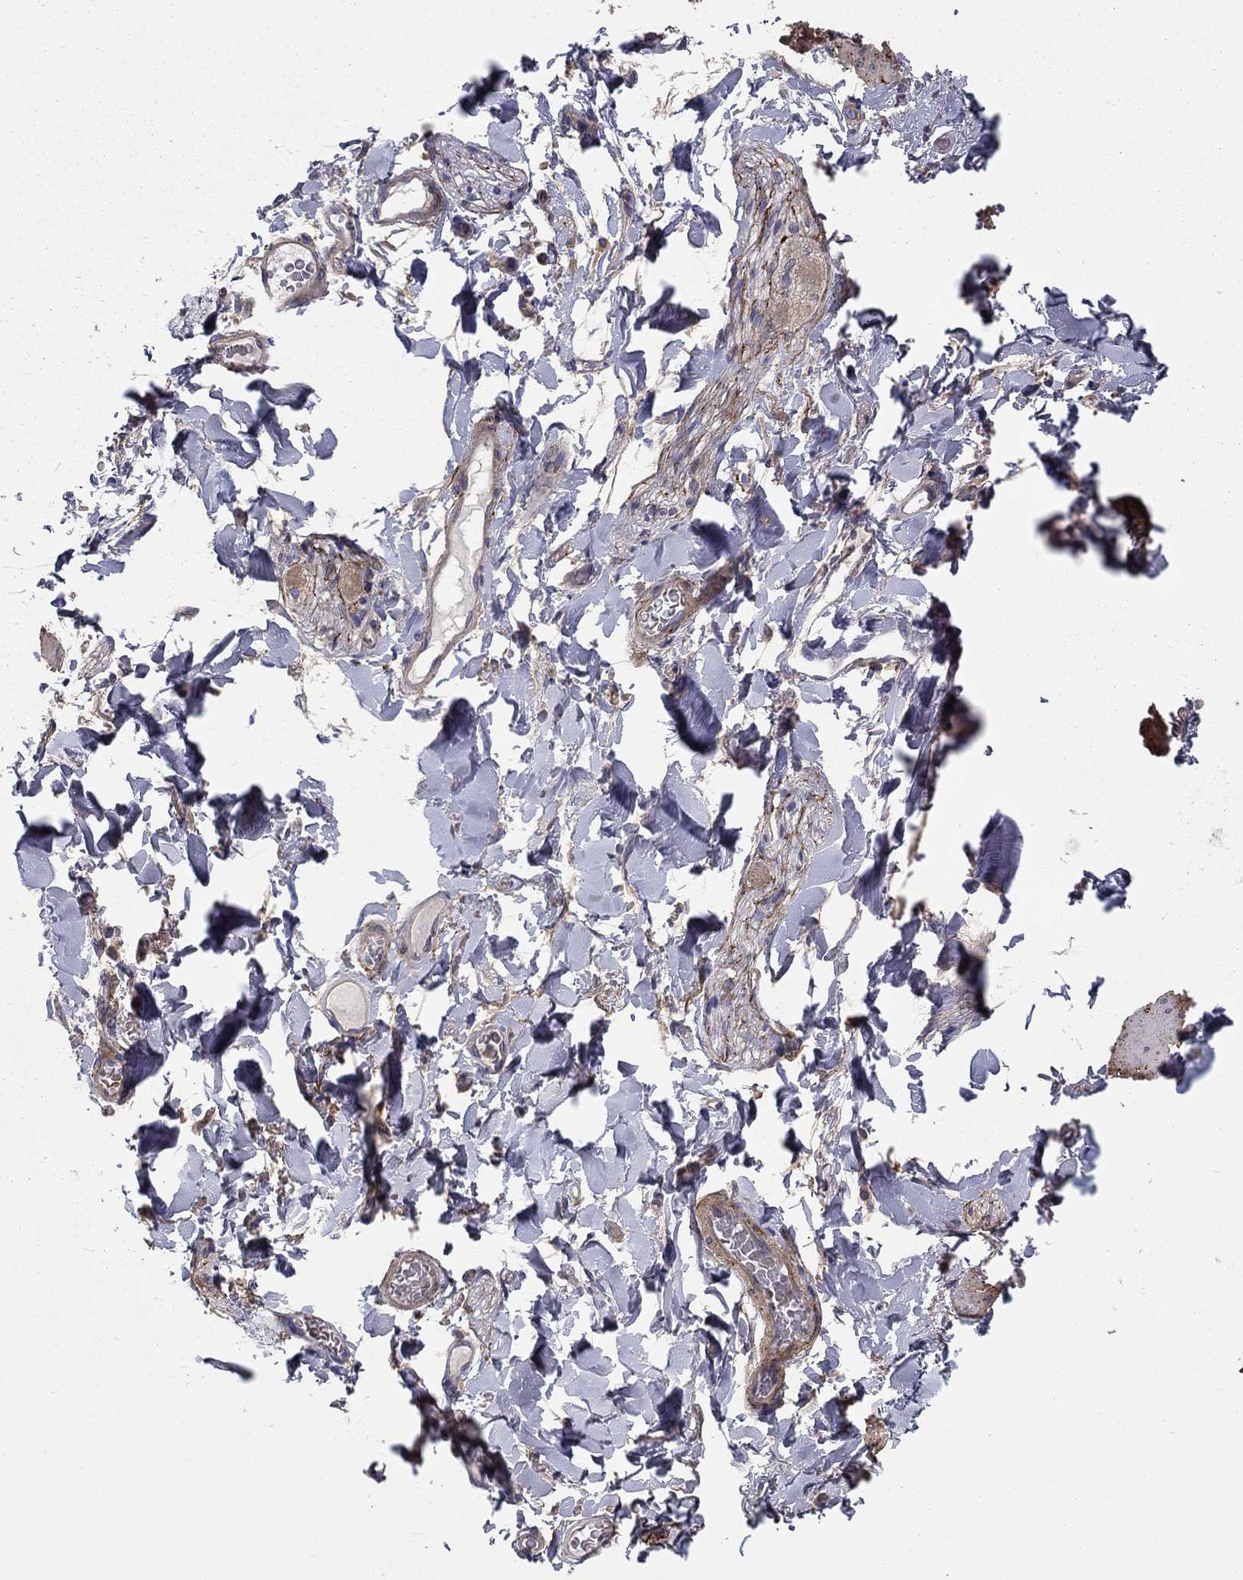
{"staining": {"intensity": "negative", "quantity": "none", "location": "none"}, "tissue": "adipose tissue", "cell_type": "Adipocytes", "image_type": "normal", "snomed": [{"axis": "morphology", "description": "Normal tissue, NOS"}, {"axis": "topography", "description": "Smooth muscle"}, {"axis": "topography", "description": "Duodenum"}, {"axis": "topography", "description": "Peripheral nerve tissue"}], "caption": "This micrograph is of benign adipose tissue stained with immunohistochemistry (IHC) to label a protein in brown with the nuclei are counter-stained blue. There is no staining in adipocytes. Brightfield microscopy of immunohistochemistry (IHC) stained with DAB (brown) and hematoxylin (blue), captured at high magnification.", "gene": "RNF123", "patient": {"sex": "female", "age": 61}}